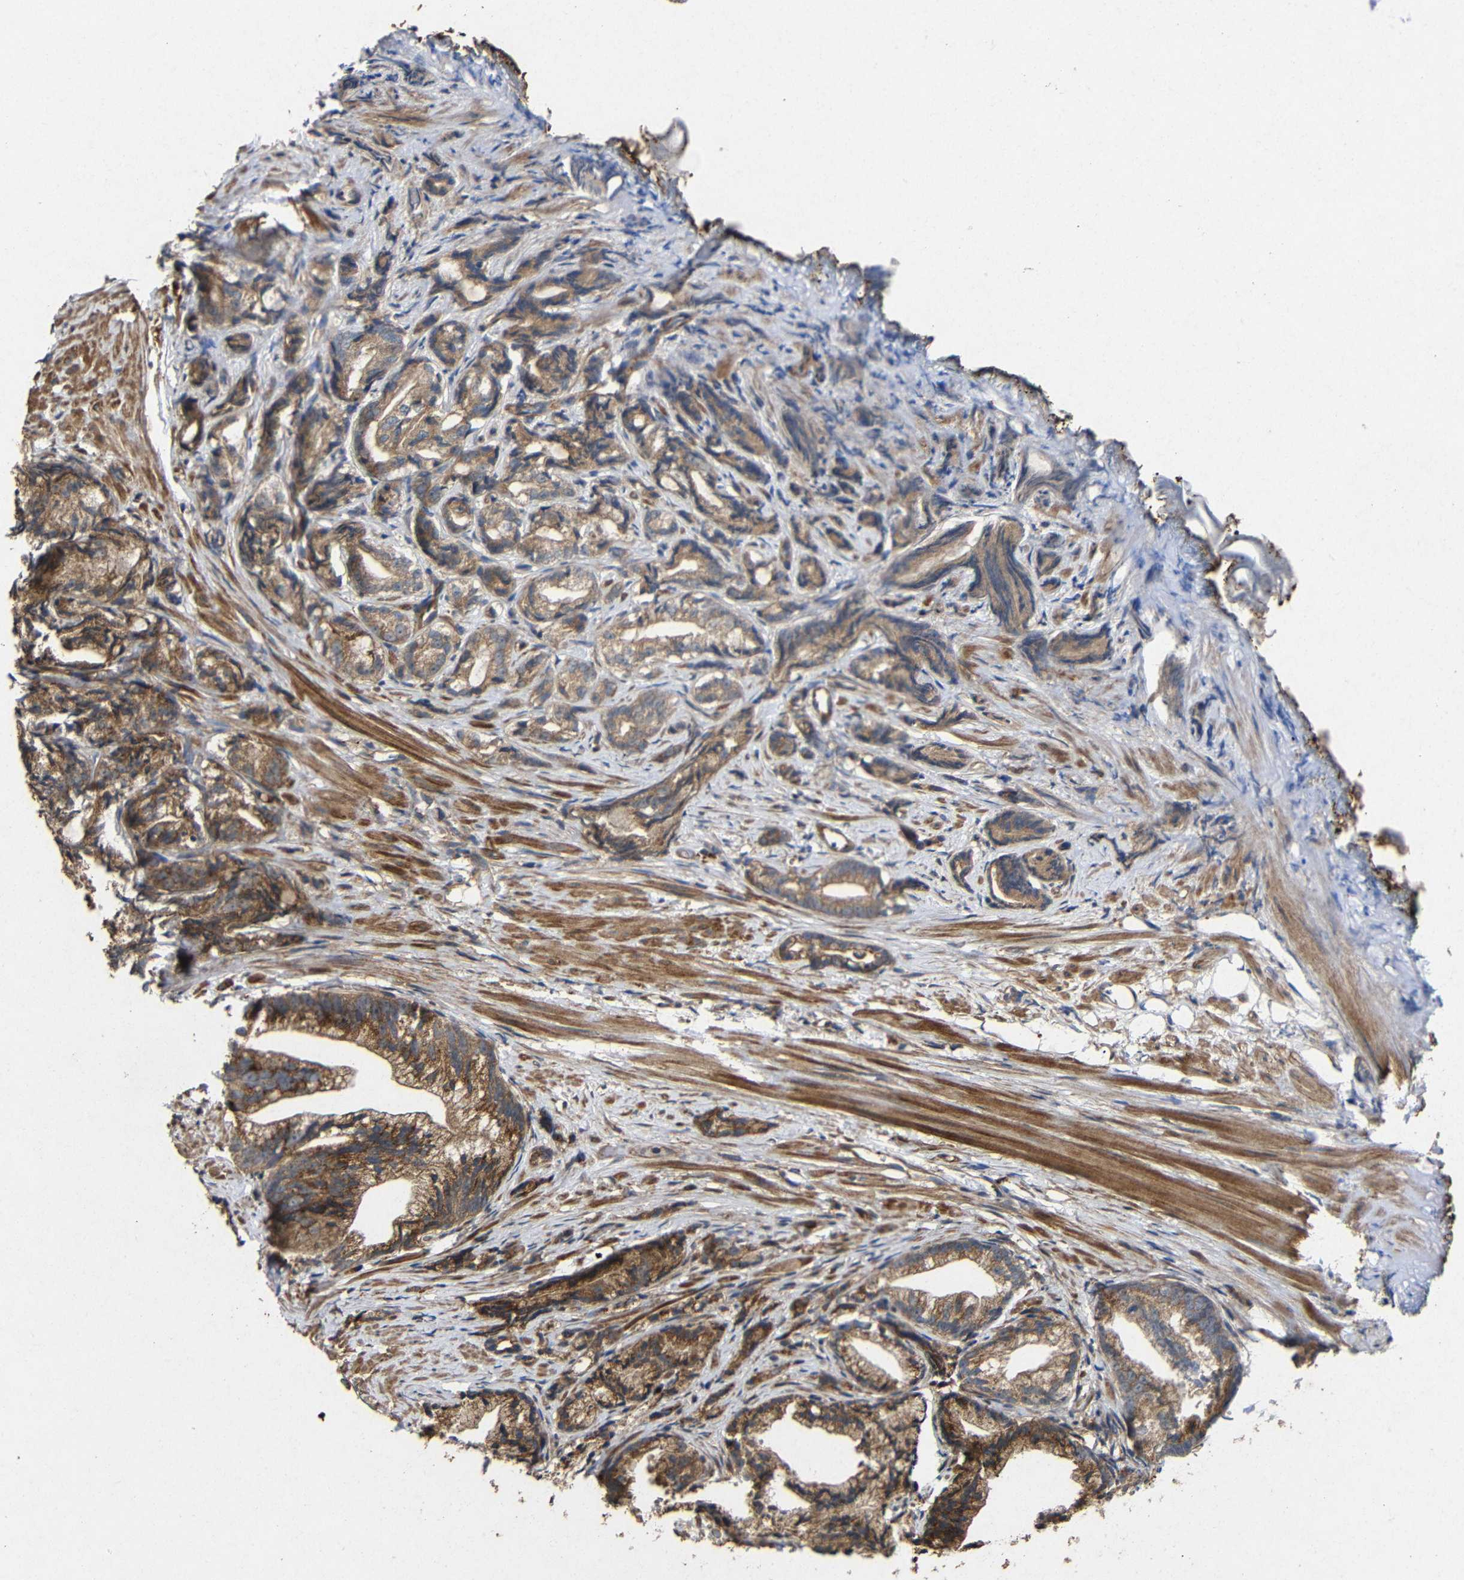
{"staining": {"intensity": "moderate", "quantity": ">75%", "location": "cytoplasmic/membranous"}, "tissue": "prostate cancer", "cell_type": "Tumor cells", "image_type": "cancer", "snomed": [{"axis": "morphology", "description": "Adenocarcinoma, Low grade"}, {"axis": "topography", "description": "Prostate"}], "caption": "A high-resolution image shows immunohistochemistry (IHC) staining of prostate cancer, which displays moderate cytoplasmic/membranous staining in approximately >75% of tumor cells.", "gene": "EIF2S1", "patient": {"sex": "male", "age": 89}}